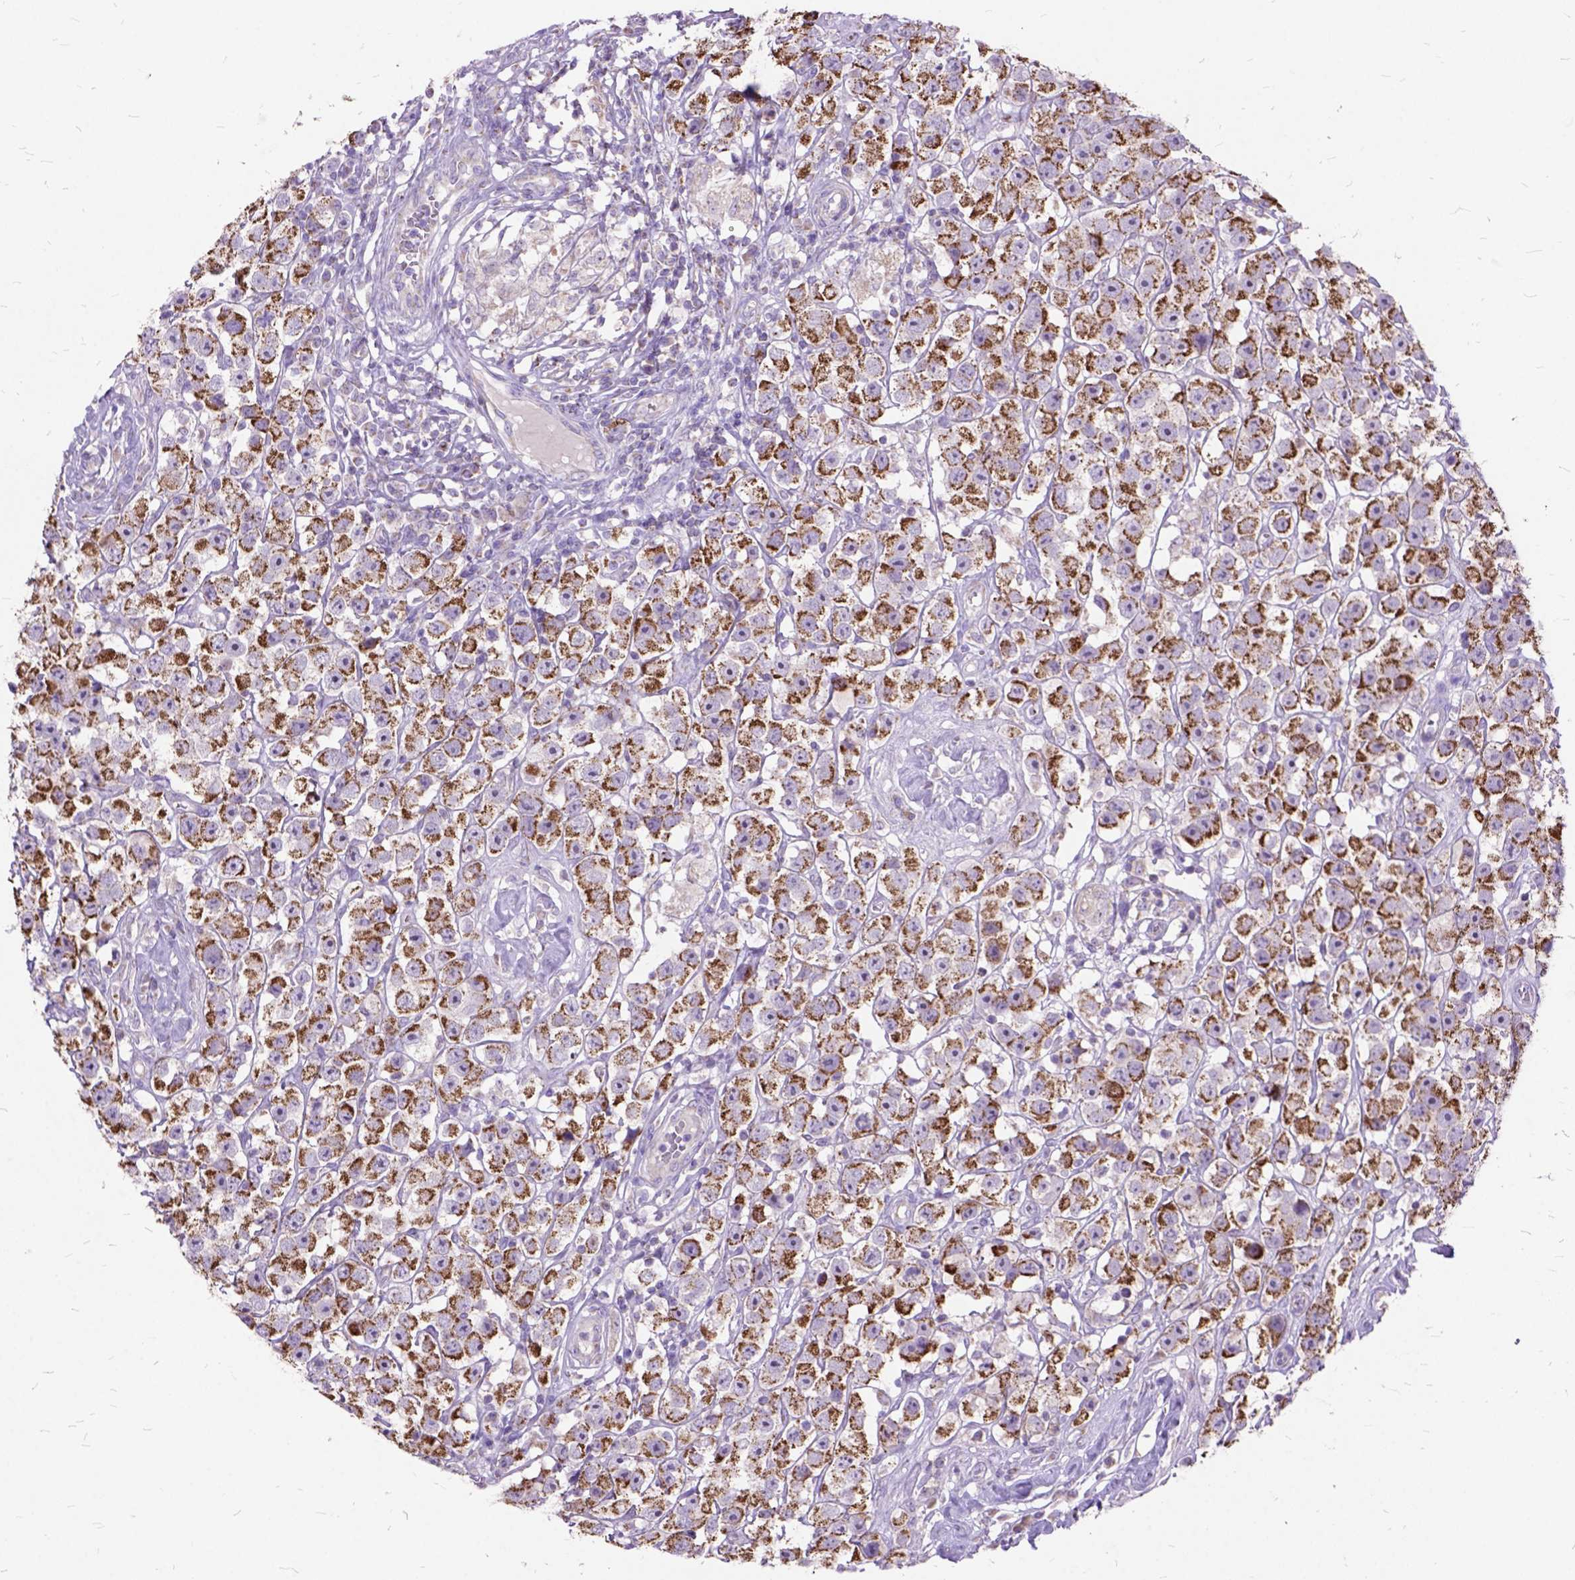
{"staining": {"intensity": "moderate", "quantity": ">75%", "location": "cytoplasmic/membranous"}, "tissue": "testis cancer", "cell_type": "Tumor cells", "image_type": "cancer", "snomed": [{"axis": "morphology", "description": "Seminoma, NOS"}, {"axis": "topography", "description": "Testis"}], "caption": "This is a histology image of immunohistochemistry staining of seminoma (testis), which shows moderate staining in the cytoplasmic/membranous of tumor cells.", "gene": "CTAG2", "patient": {"sex": "male", "age": 45}}